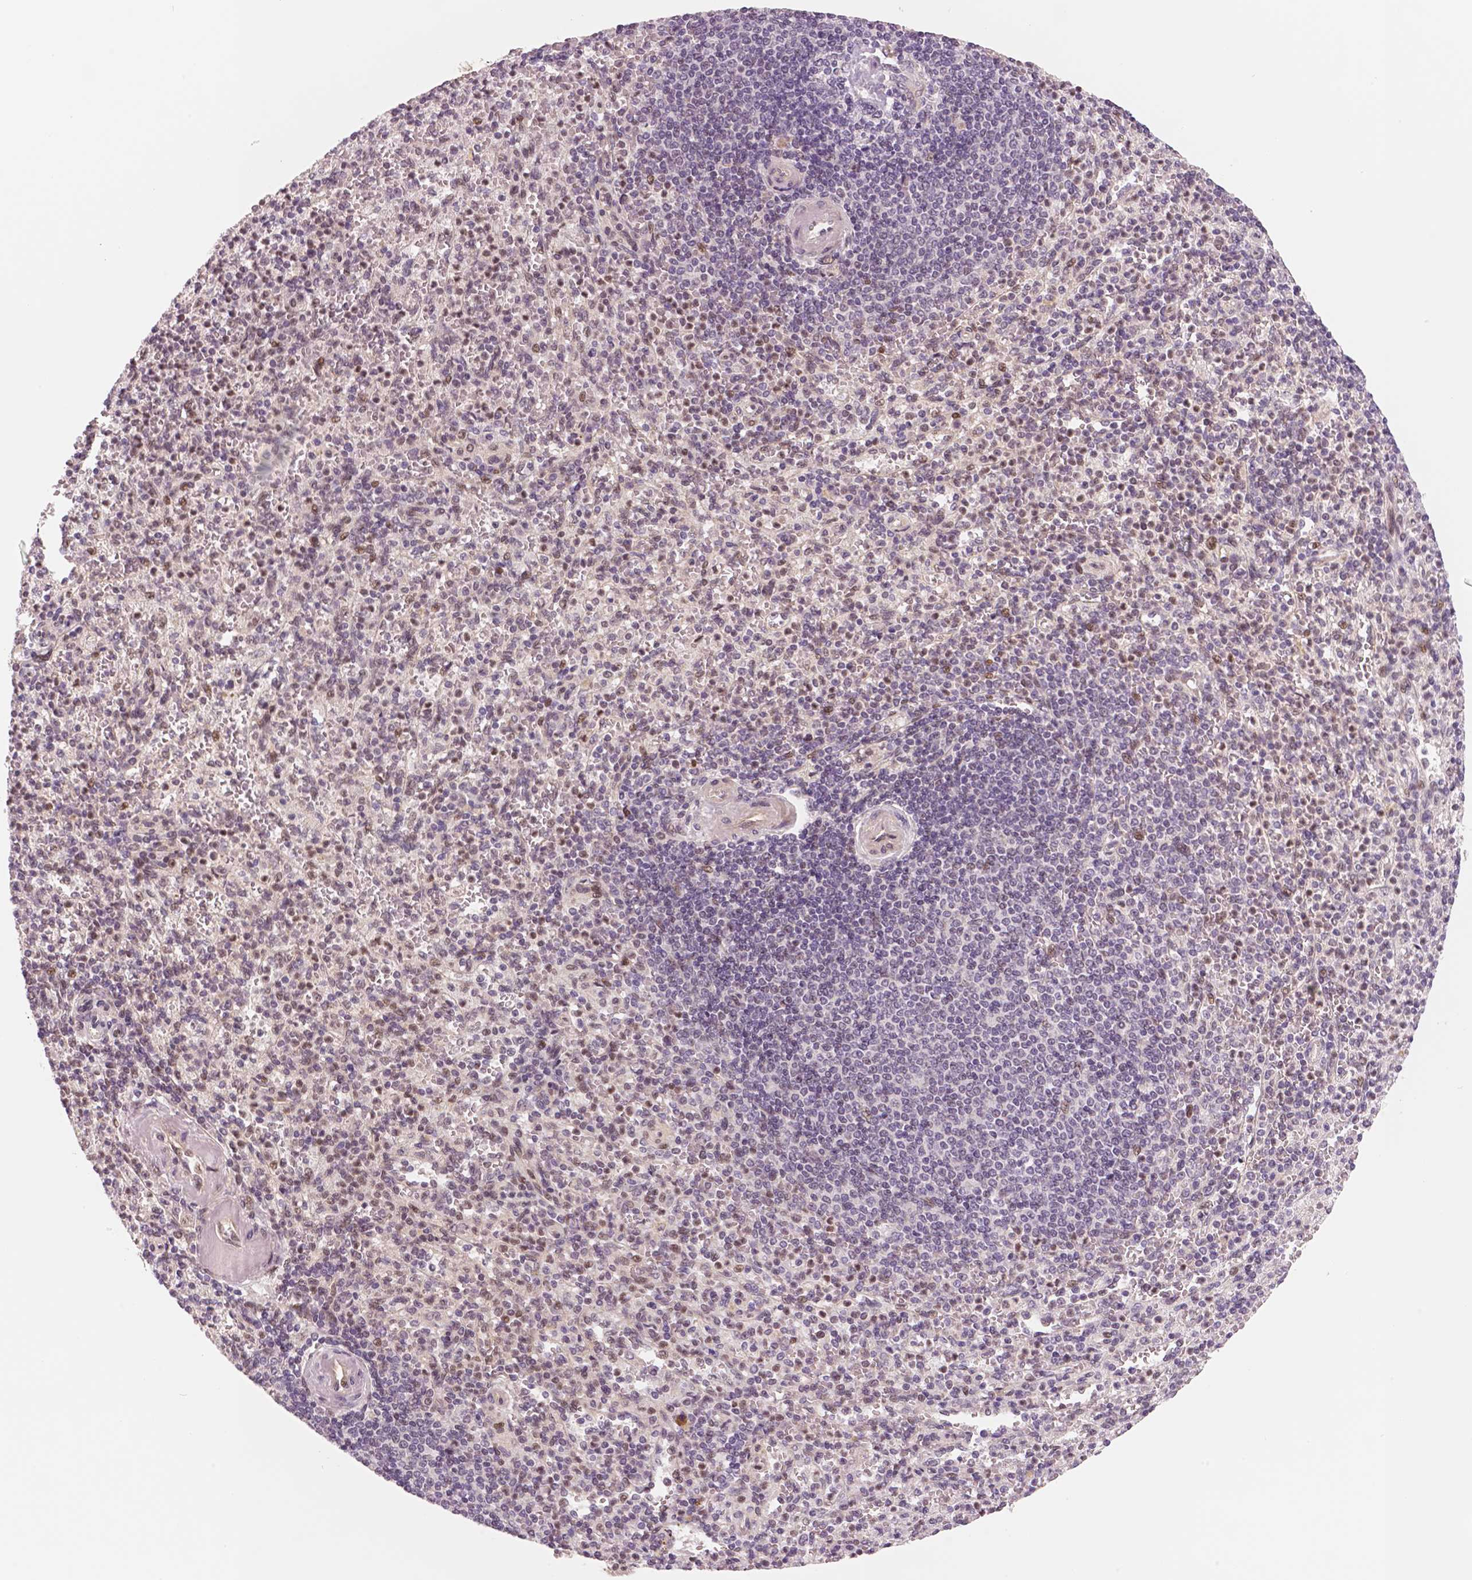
{"staining": {"intensity": "moderate", "quantity": ">75%", "location": "cytoplasmic/membranous,nuclear"}, "tissue": "spleen", "cell_type": "Cells in red pulp", "image_type": "normal", "snomed": [{"axis": "morphology", "description": "Normal tissue, NOS"}, {"axis": "topography", "description": "Spleen"}], "caption": "The photomicrograph reveals staining of benign spleen, revealing moderate cytoplasmic/membranous,nuclear protein expression (brown color) within cells in red pulp. (DAB (3,3'-diaminobenzidine) IHC, brown staining for protein, blue staining for nuclei).", "gene": "STAT3", "patient": {"sex": "female", "age": 74}}